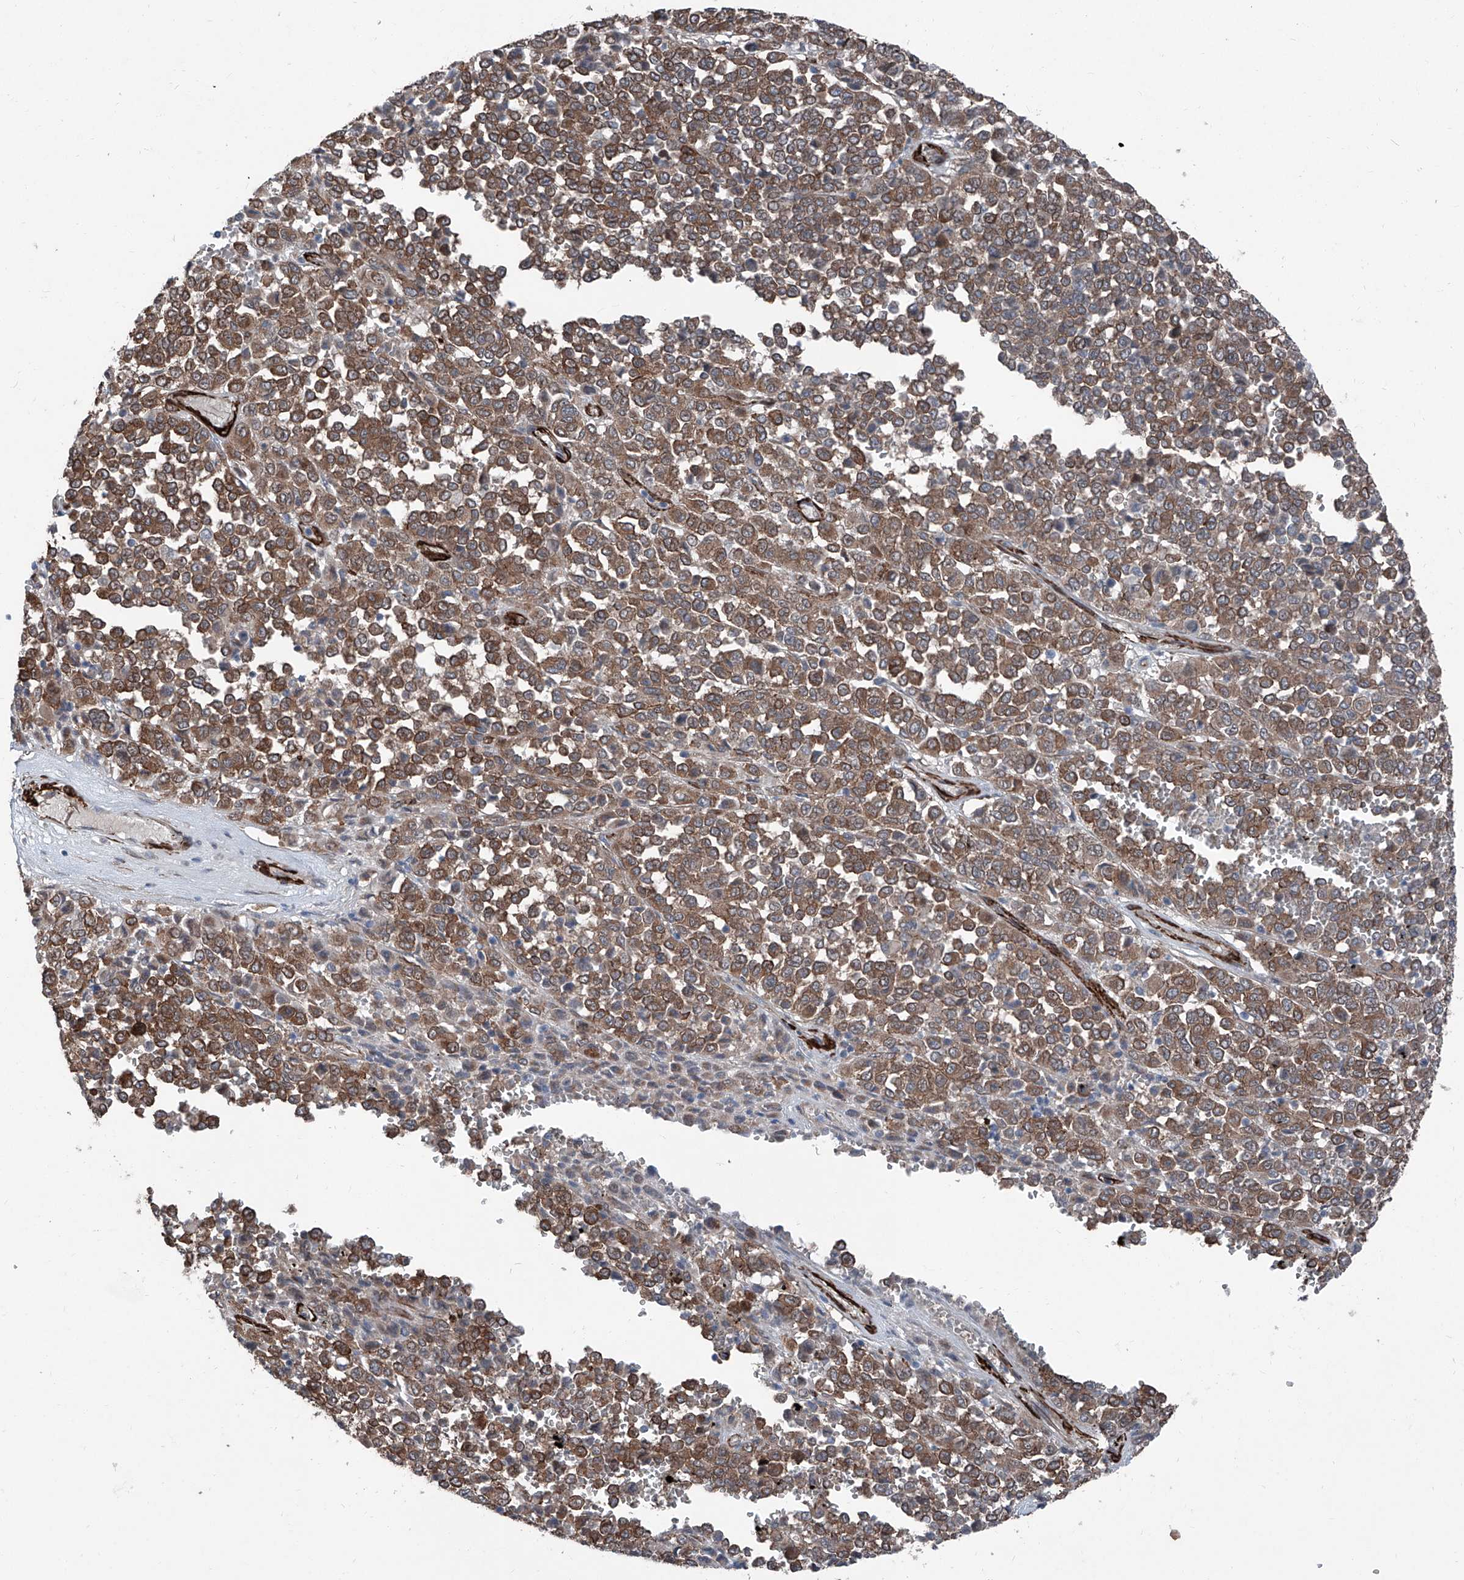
{"staining": {"intensity": "moderate", "quantity": ">75%", "location": "cytoplasmic/membranous"}, "tissue": "melanoma", "cell_type": "Tumor cells", "image_type": "cancer", "snomed": [{"axis": "morphology", "description": "Malignant melanoma, Metastatic site"}, {"axis": "topography", "description": "Pancreas"}], "caption": "Tumor cells display medium levels of moderate cytoplasmic/membranous positivity in approximately >75% of cells in melanoma. The protein is stained brown, and the nuclei are stained in blue (DAB IHC with brightfield microscopy, high magnification).", "gene": "COA7", "patient": {"sex": "female", "age": 30}}